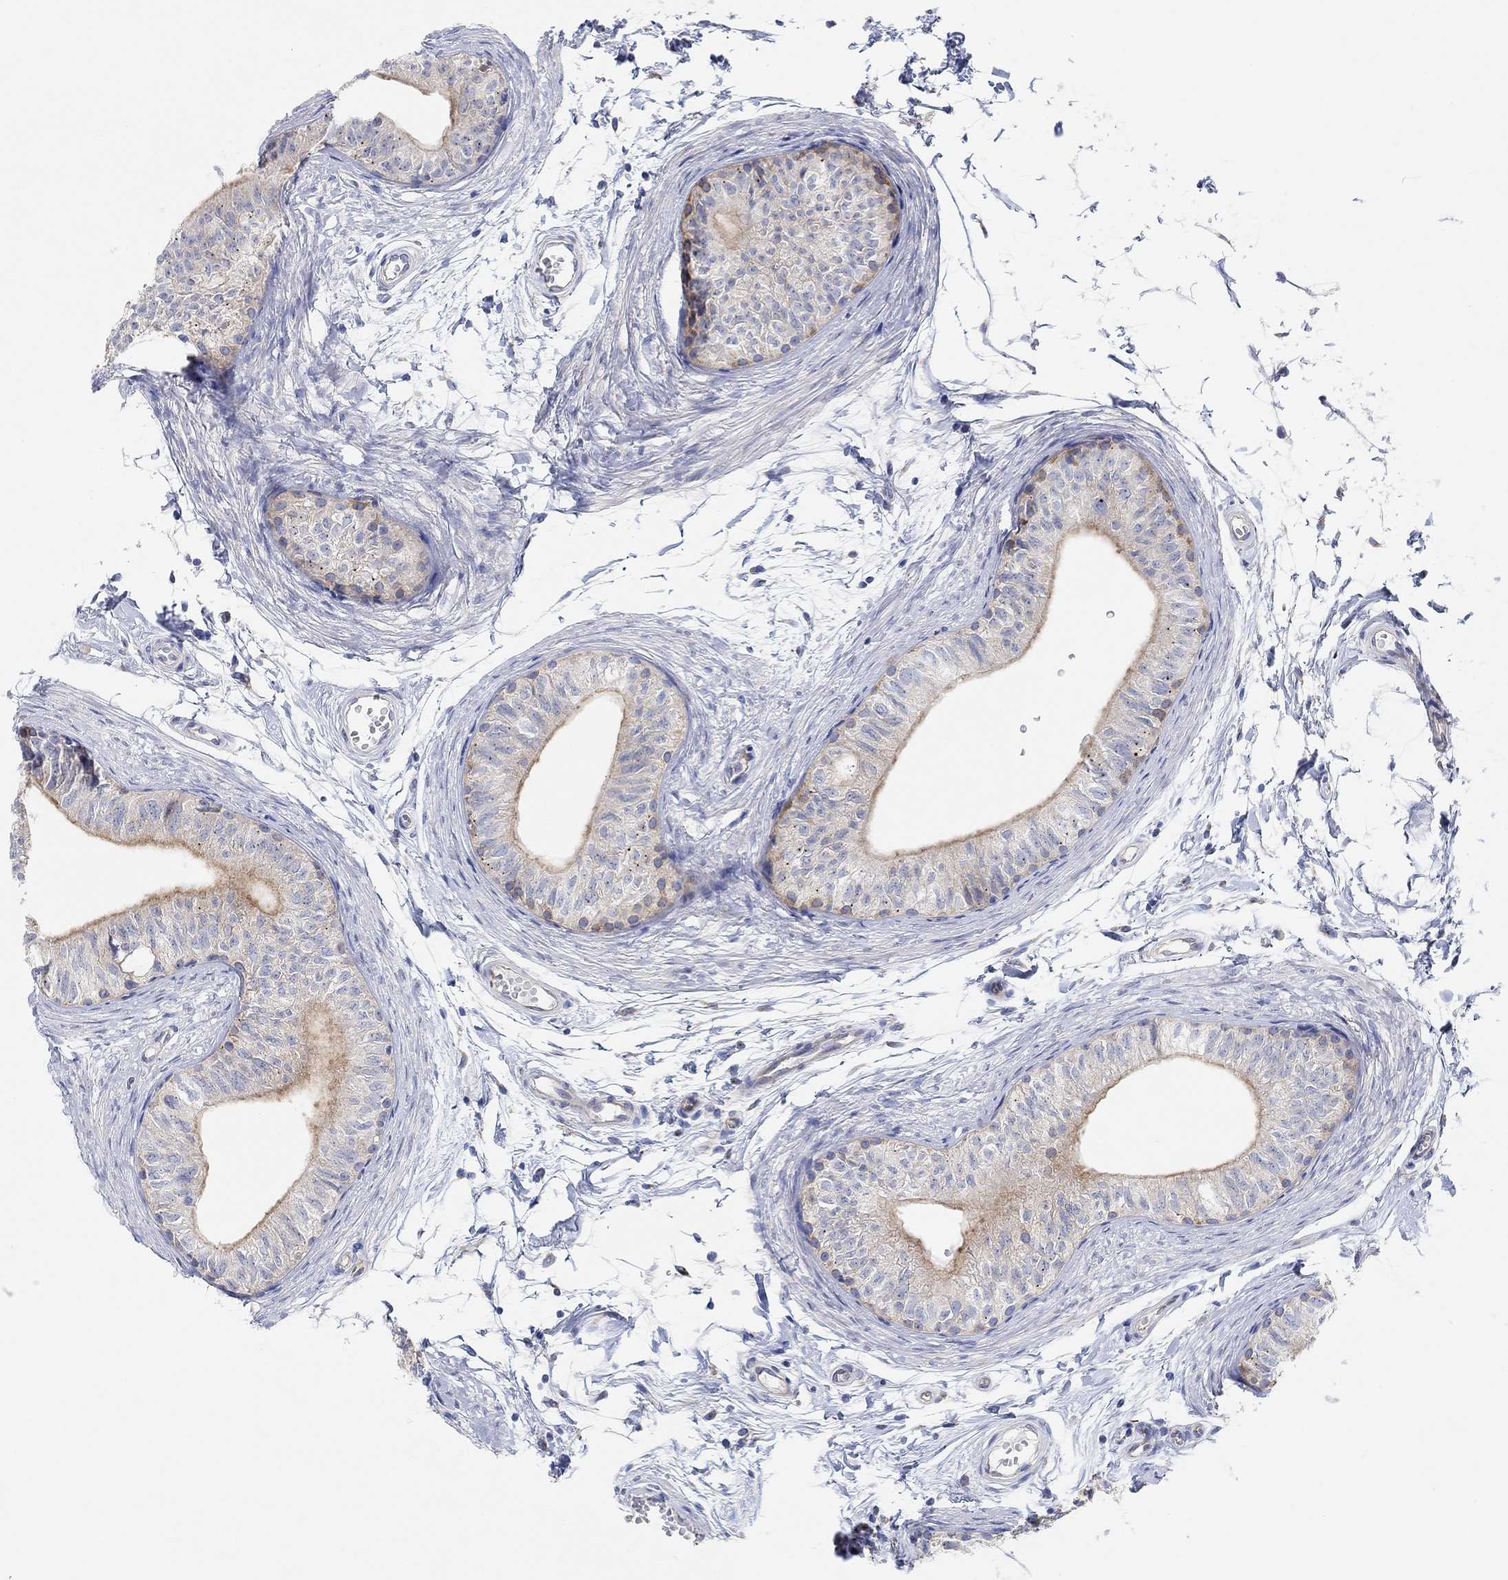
{"staining": {"intensity": "strong", "quantity": "25%-75%", "location": "cytoplasmic/membranous"}, "tissue": "epididymis", "cell_type": "Glandular cells", "image_type": "normal", "snomed": [{"axis": "morphology", "description": "Normal tissue, NOS"}, {"axis": "topography", "description": "Epididymis"}], "caption": "Immunohistochemistry (IHC) histopathology image of unremarkable epididymis: human epididymis stained using IHC displays high levels of strong protein expression localized specifically in the cytoplasmic/membranous of glandular cells, appearing as a cytoplasmic/membranous brown color.", "gene": "RGS1", "patient": {"sex": "male", "age": 22}}